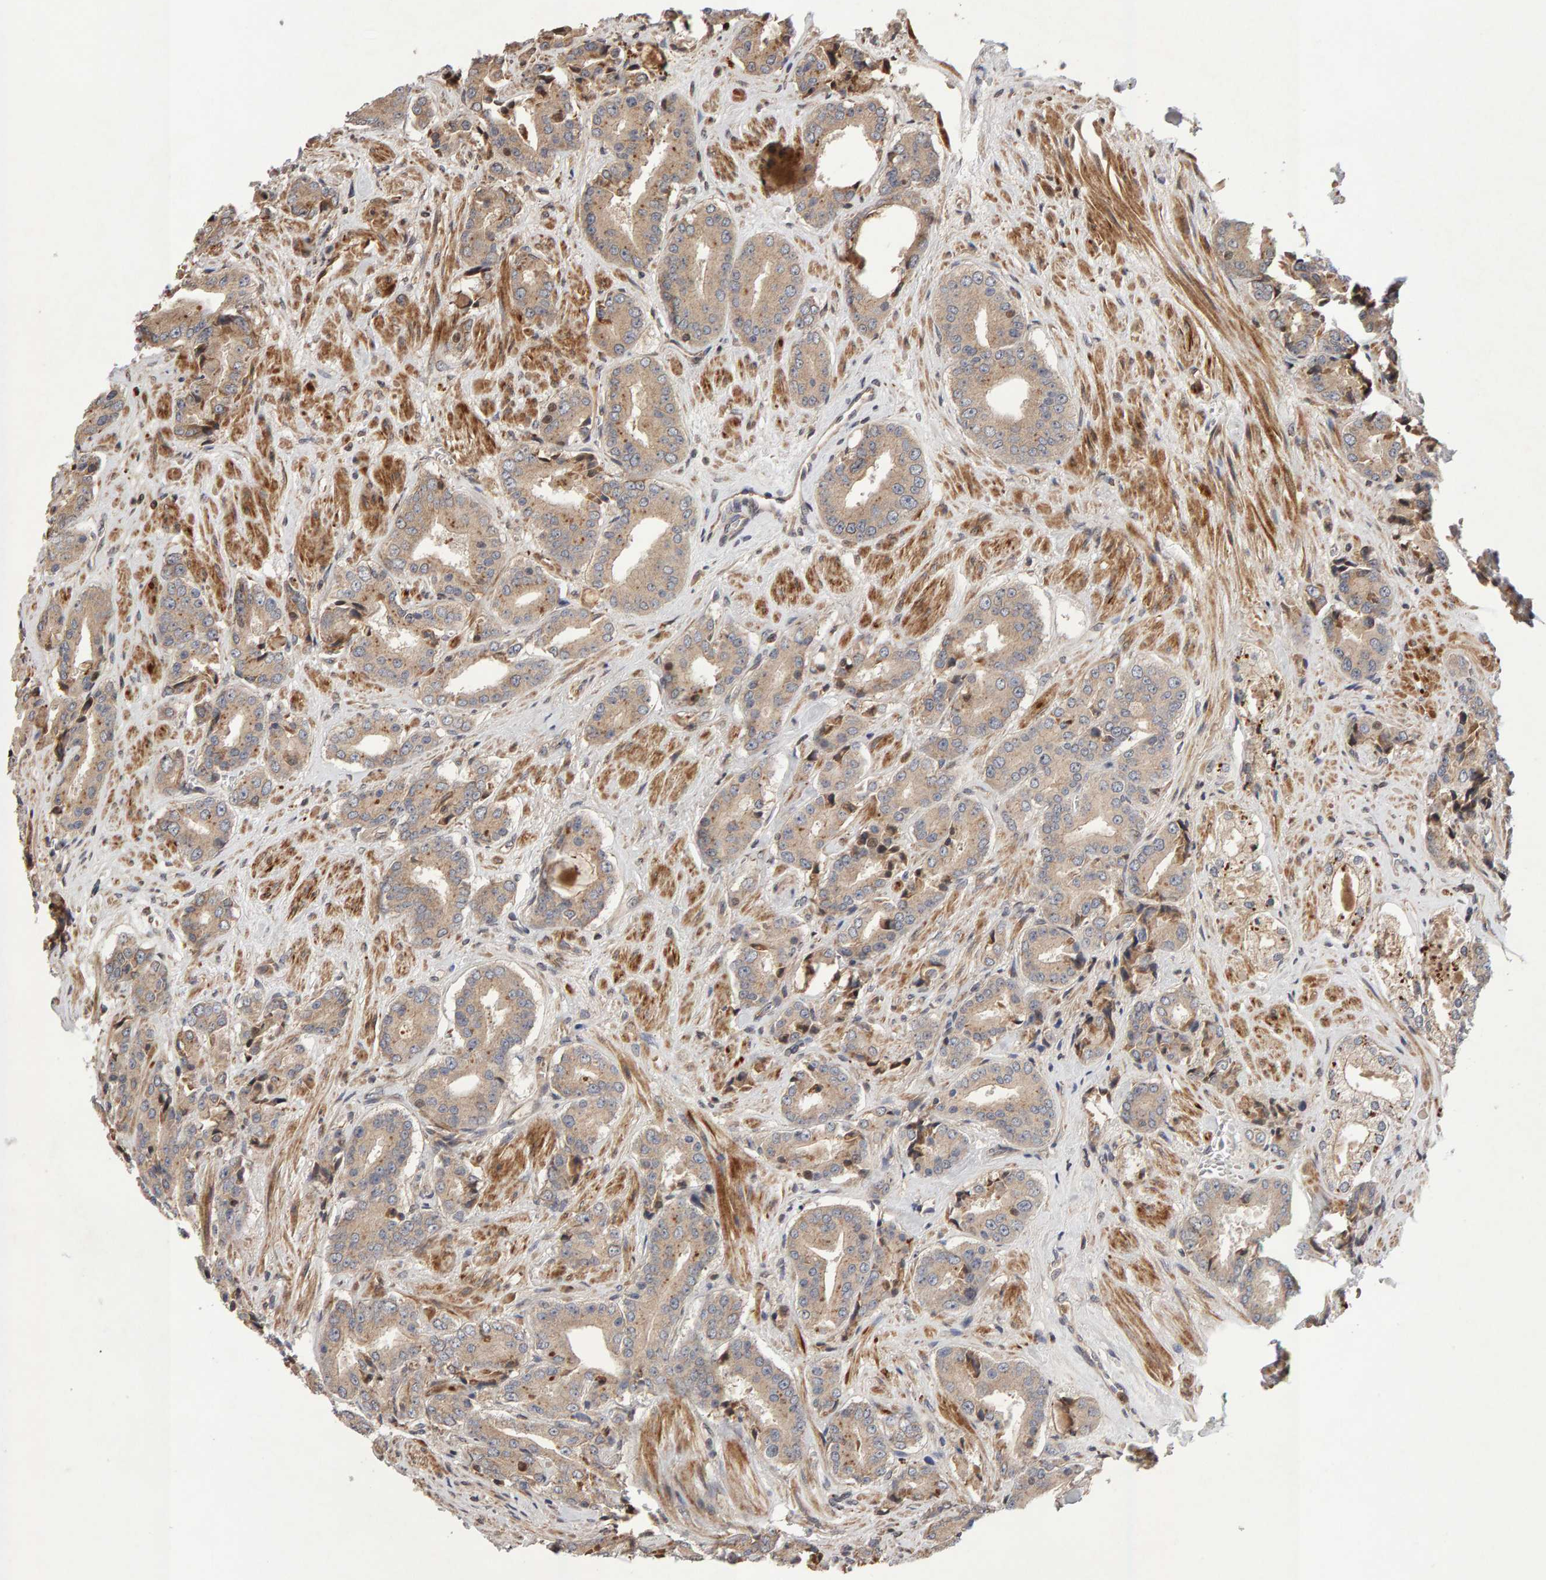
{"staining": {"intensity": "weak", "quantity": ">75%", "location": "cytoplasmic/membranous"}, "tissue": "prostate cancer", "cell_type": "Tumor cells", "image_type": "cancer", "snomed": [{"axis": "morphology", "description": "Adenocarcinoma, High grade"}, {"axis": "topography", "description": "Prostate"}], "caption": "Immunohistochemical staining of human high-grade adenocarcinoma (prostate) shows low levels of weak cytoplasmic/membranous staining in approximately >75% of tumor cells. The staining was performed using DAB (3,3'-diaminobenzidine) to visualize the protein expression in brown, while the nuclei were stained in blue with hematoxylin (Magnification: 20x).", "gene": "LZTS1", "patient": {"sex": "male", "age": 71}}